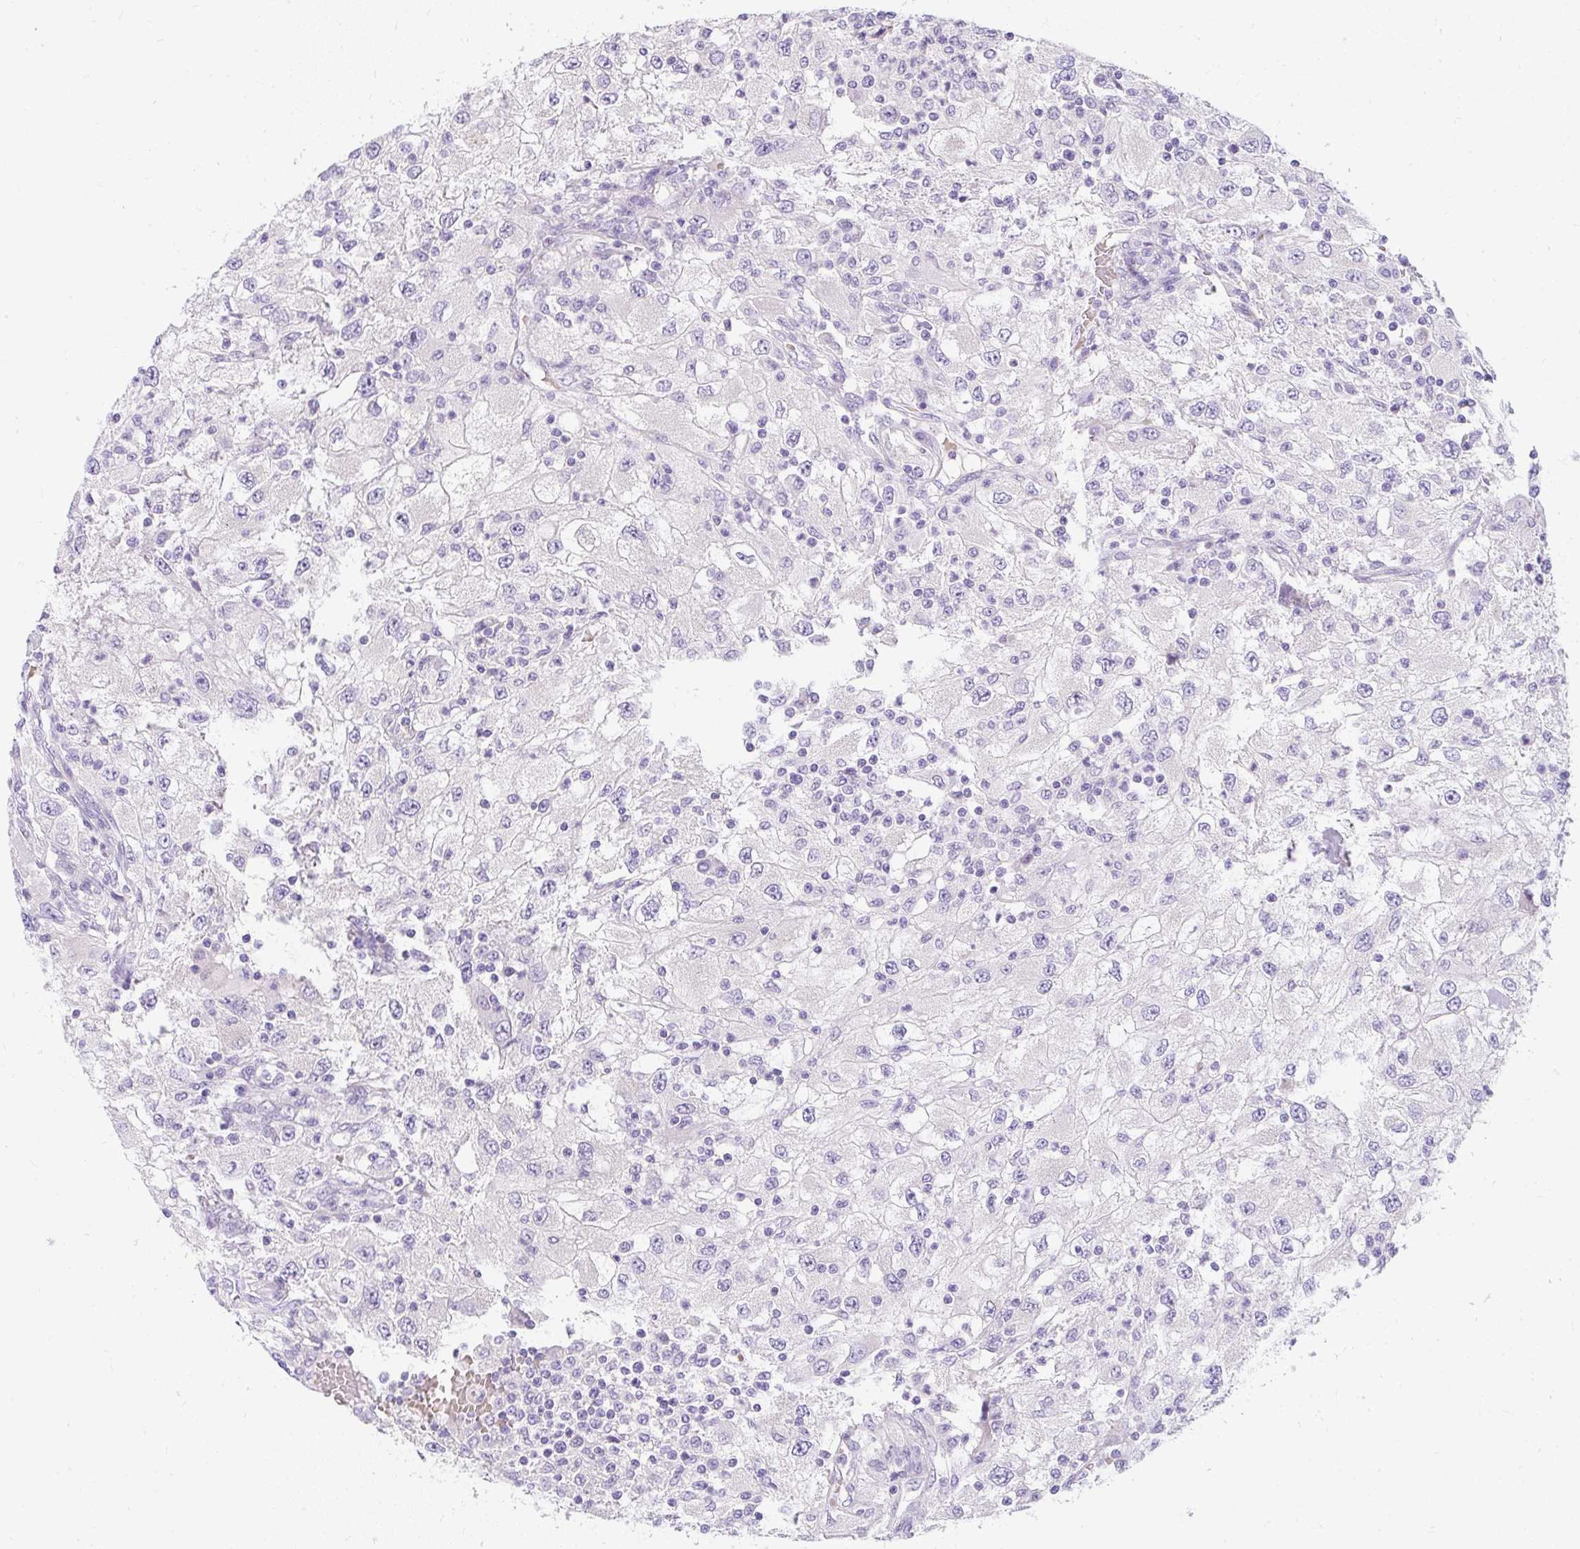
{"staining": {"intensity": "negative", "quantity": "none", "location": "none"}, "tissue": "renal cancer", "cell_type": "Tumor cells", "image_type": "cancer", "snomed": [{"axis": "morphology", "description": "Adenocarcinoma, NOS"}, {"axis": "topography", "description": "Kidney"}], "caption": "Protein analysis of renal cancer demonstrates no significant positivity in tumor cells.", "gene": "DTX4", "patient": {"sex": "female", "age": 67}}